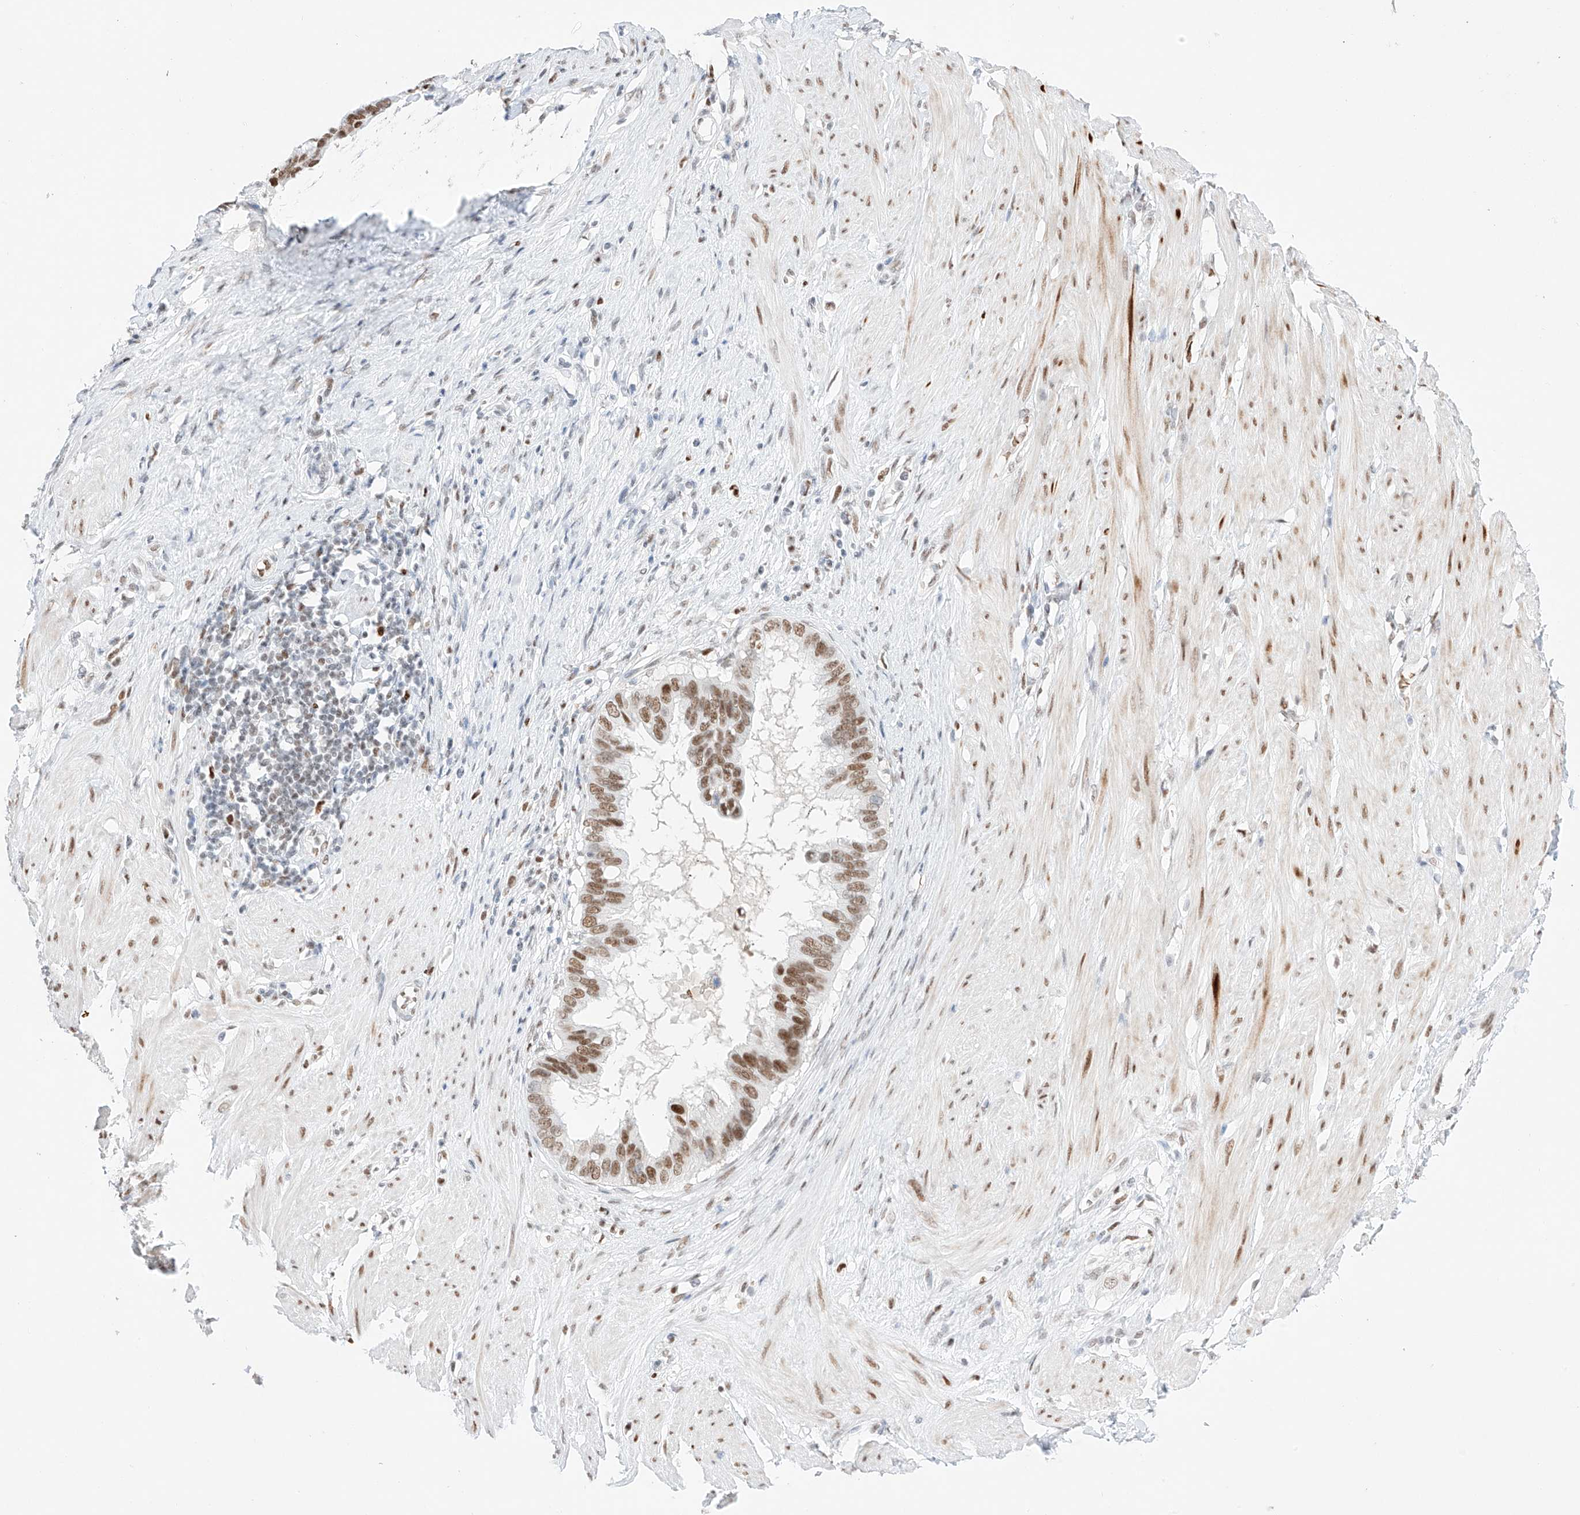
{"staining": {"intensity": "strong", "quantity": ">75%", "location": "nuclear"}, "tissue": "pancreatic cancer", "cell_type": "Tumor cells", "image_type": "cancer", "snomed": [{"axis": "morphology", "description": "Adenocarcinoma, NOS"}, {"axis": "topography", "description": "Pancreas"}], "caption": "Pancreatic cancer was stained to show a protein in brown. There is high levels of strong nuclear expression in about >75% of tumor cells.", "gene": "APIP", "patient": {"sex": "female", "age": 56}}